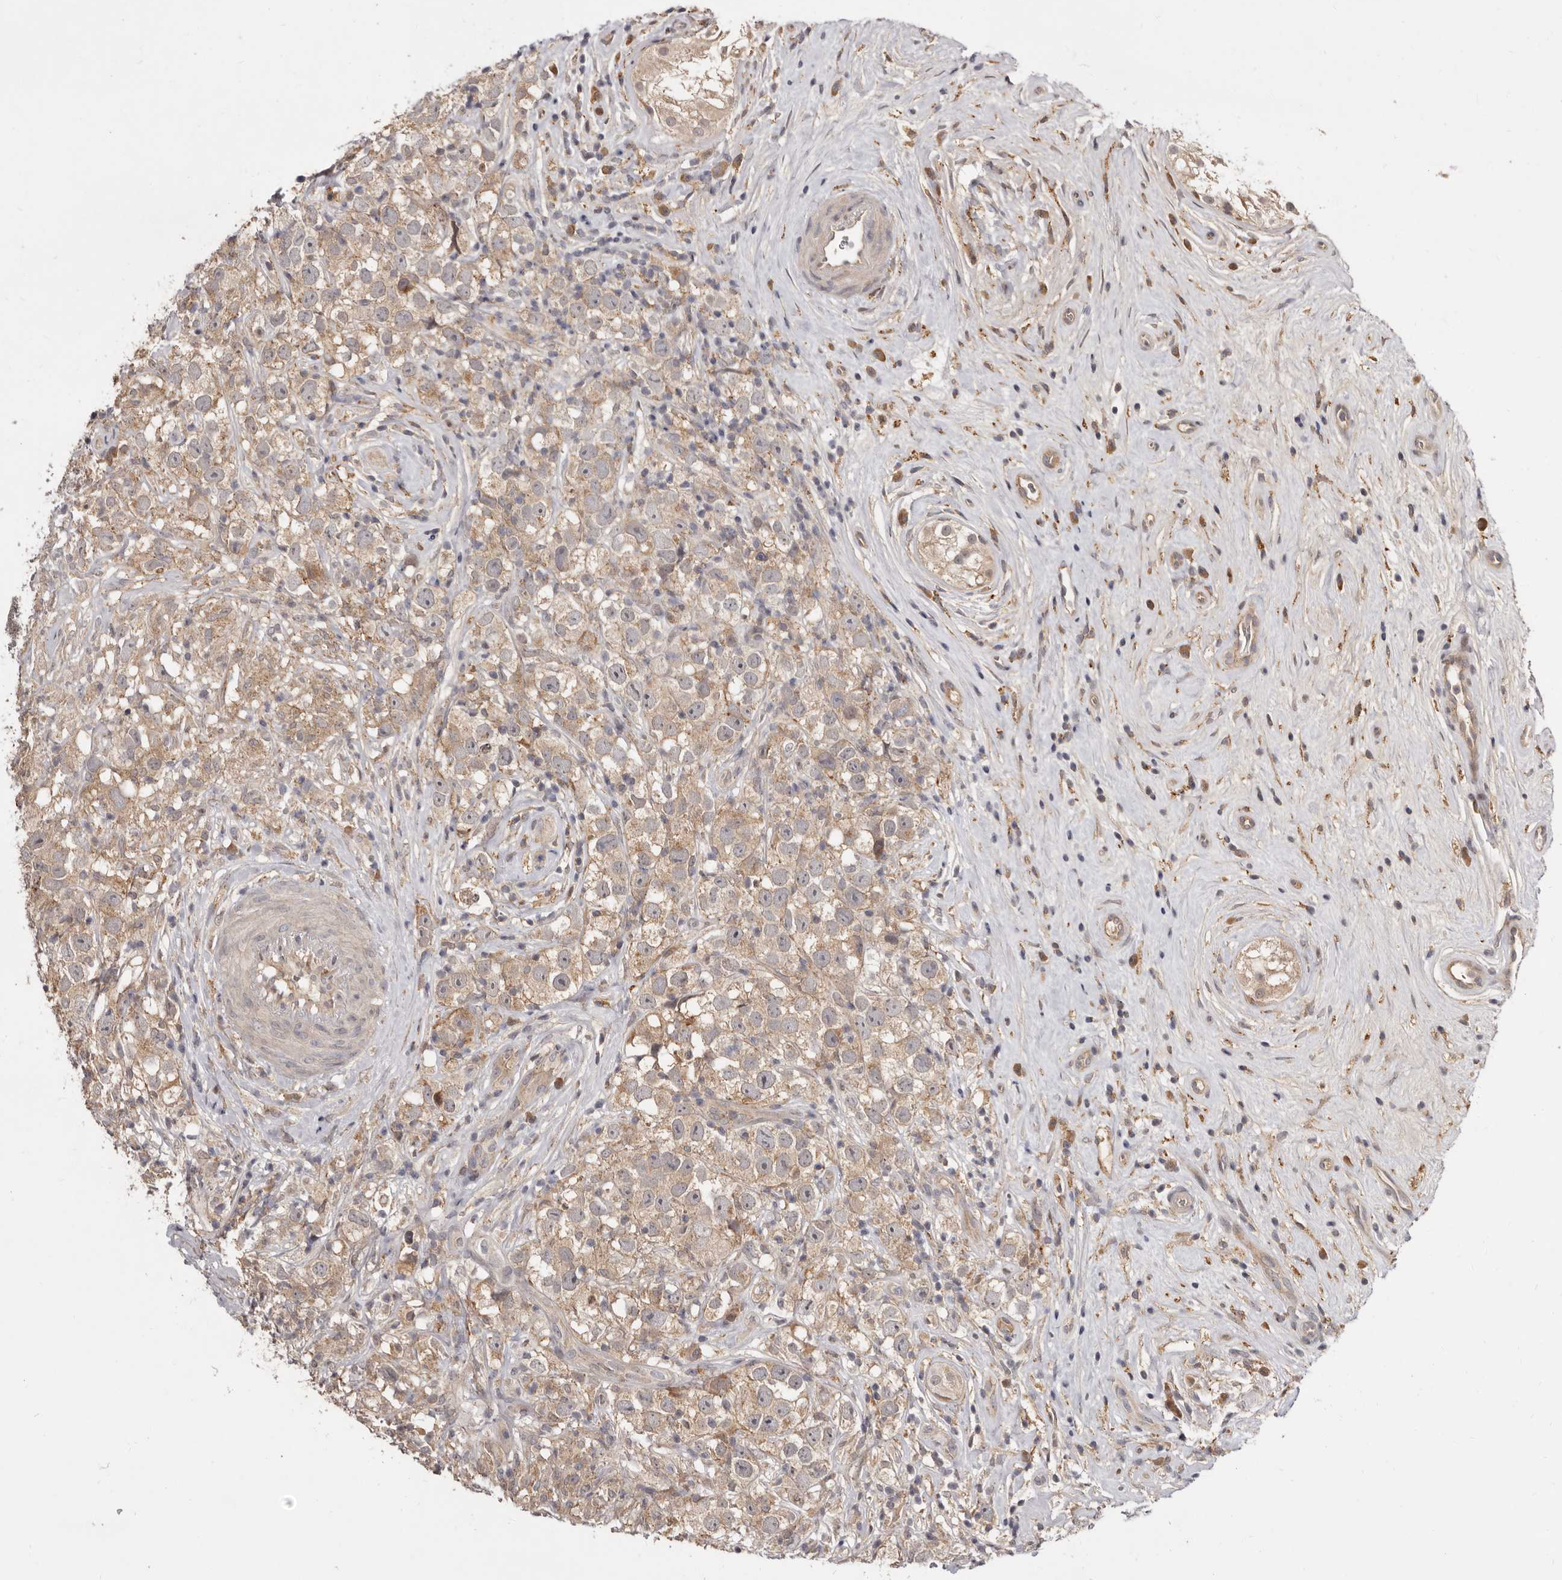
{"staining": {"intensity": "weak", "quantity": ">75%", "location": "cytoplasmic/membranous"}, "tissue": "testis cancer", "cell_type": "Tumor cells", "image_type": "cancer", "snomed": [{"axis": "morphology", "description": "Seminoma, NOS"}, {"axis": "topography", "description": "Testis"}], "caption": "Testis seminoma tissue shows weak cytoplasmic/membranous positivity in approximately >75% of tumor cells, visualized by immunohistochemistry.", "gene": "INAVA", "patient": {"sex": "male", "age": 49}}